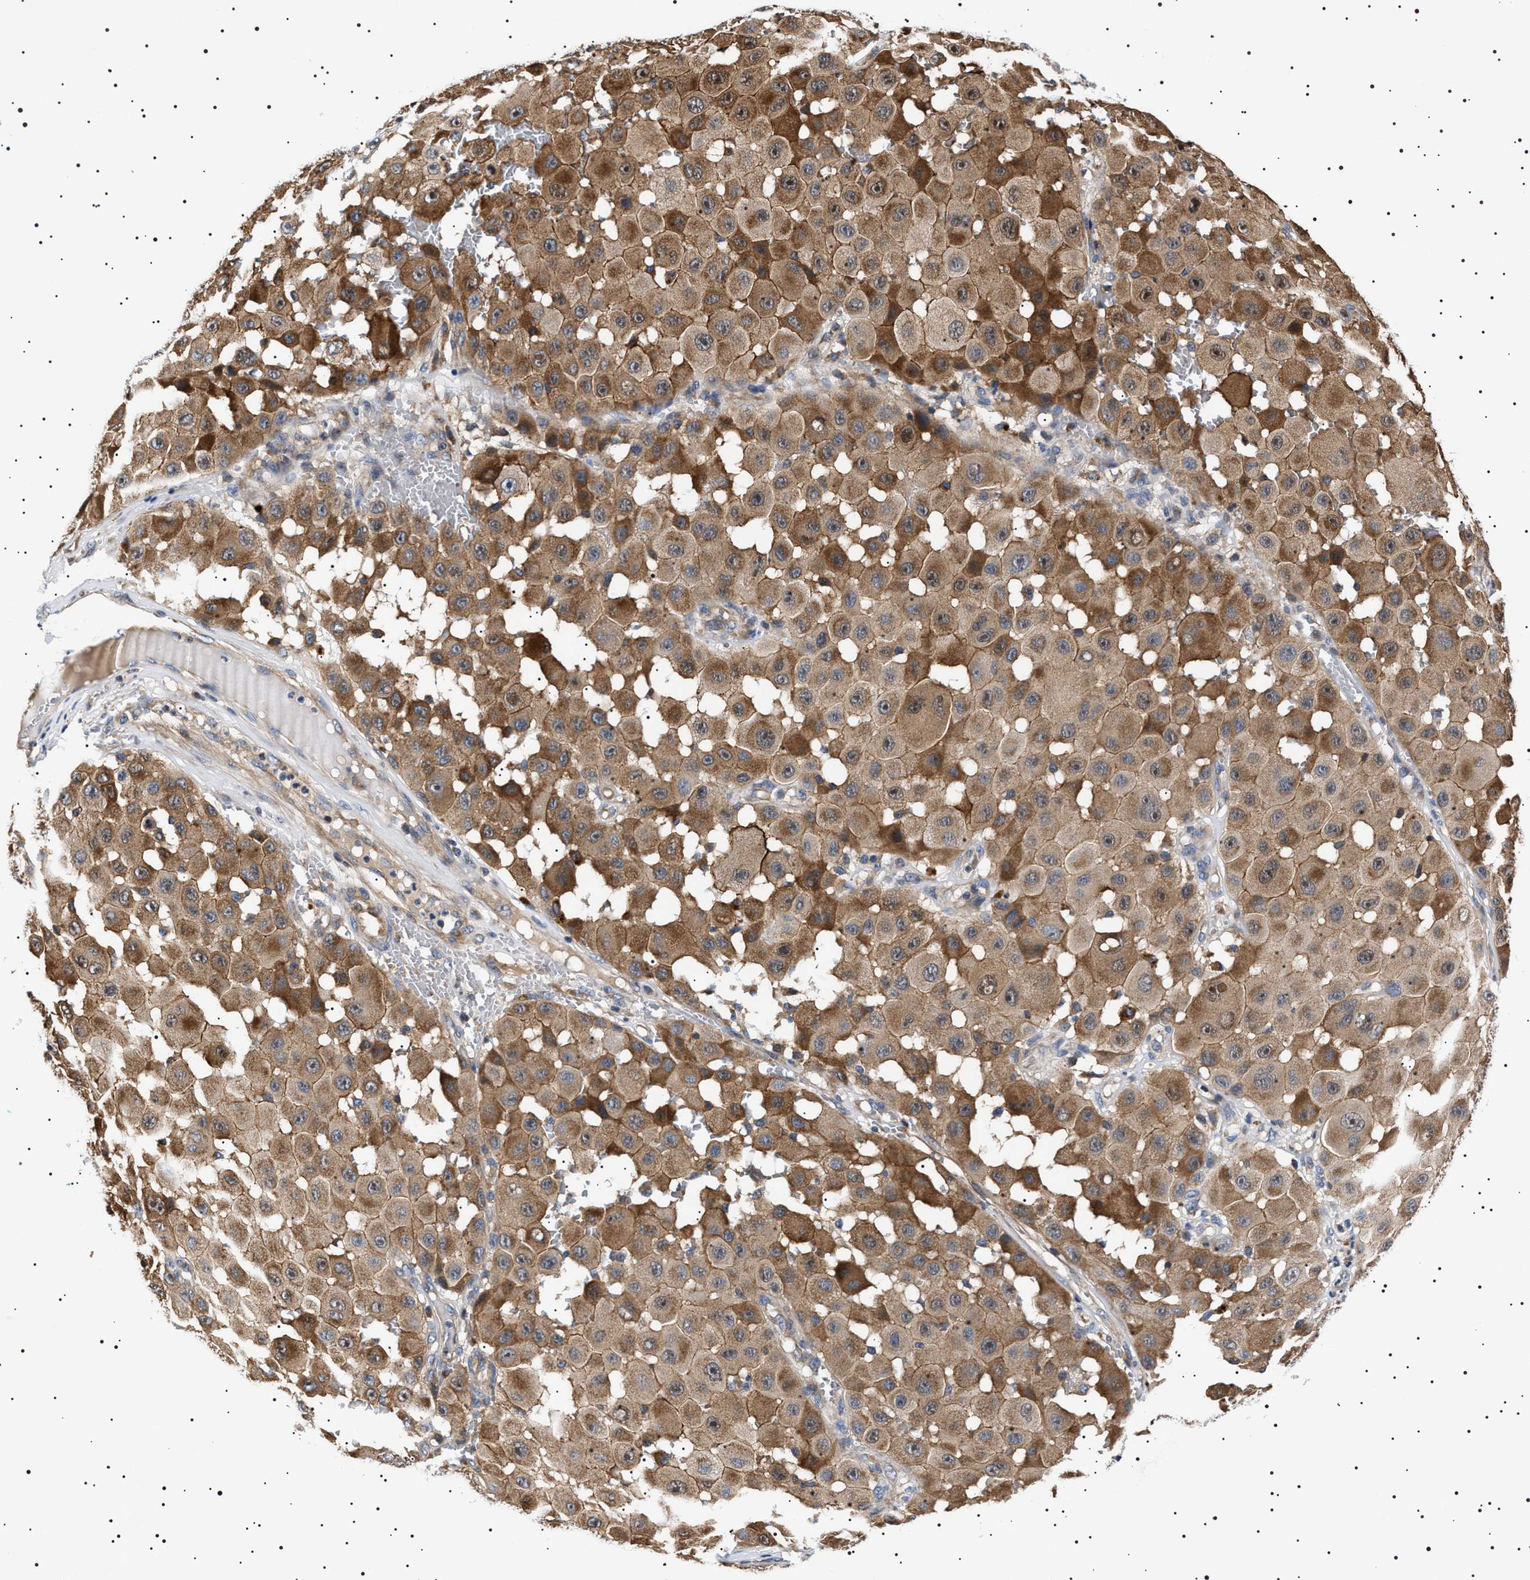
{"staining": {"intensity": "moderate", "quantity": ">75%", "location": "cytoplasmic/membranous,nuclear"}, "tissue": "melanoma", "cell_type": "Tumor cells", "image_type": "cancer", "snomed": [{"axis": "morphology", "description": "Malignant melanoma, NOS"}, {"axis": "topography", "description": "Skin"}], "caption": "Moderate cytoplasmic/membranous and nuclear protein expression is present in about >75% of tumor cells in malignant melanoma.", "gene": "SLC4A7", "patient": {"sex": "female", "age": 81}}